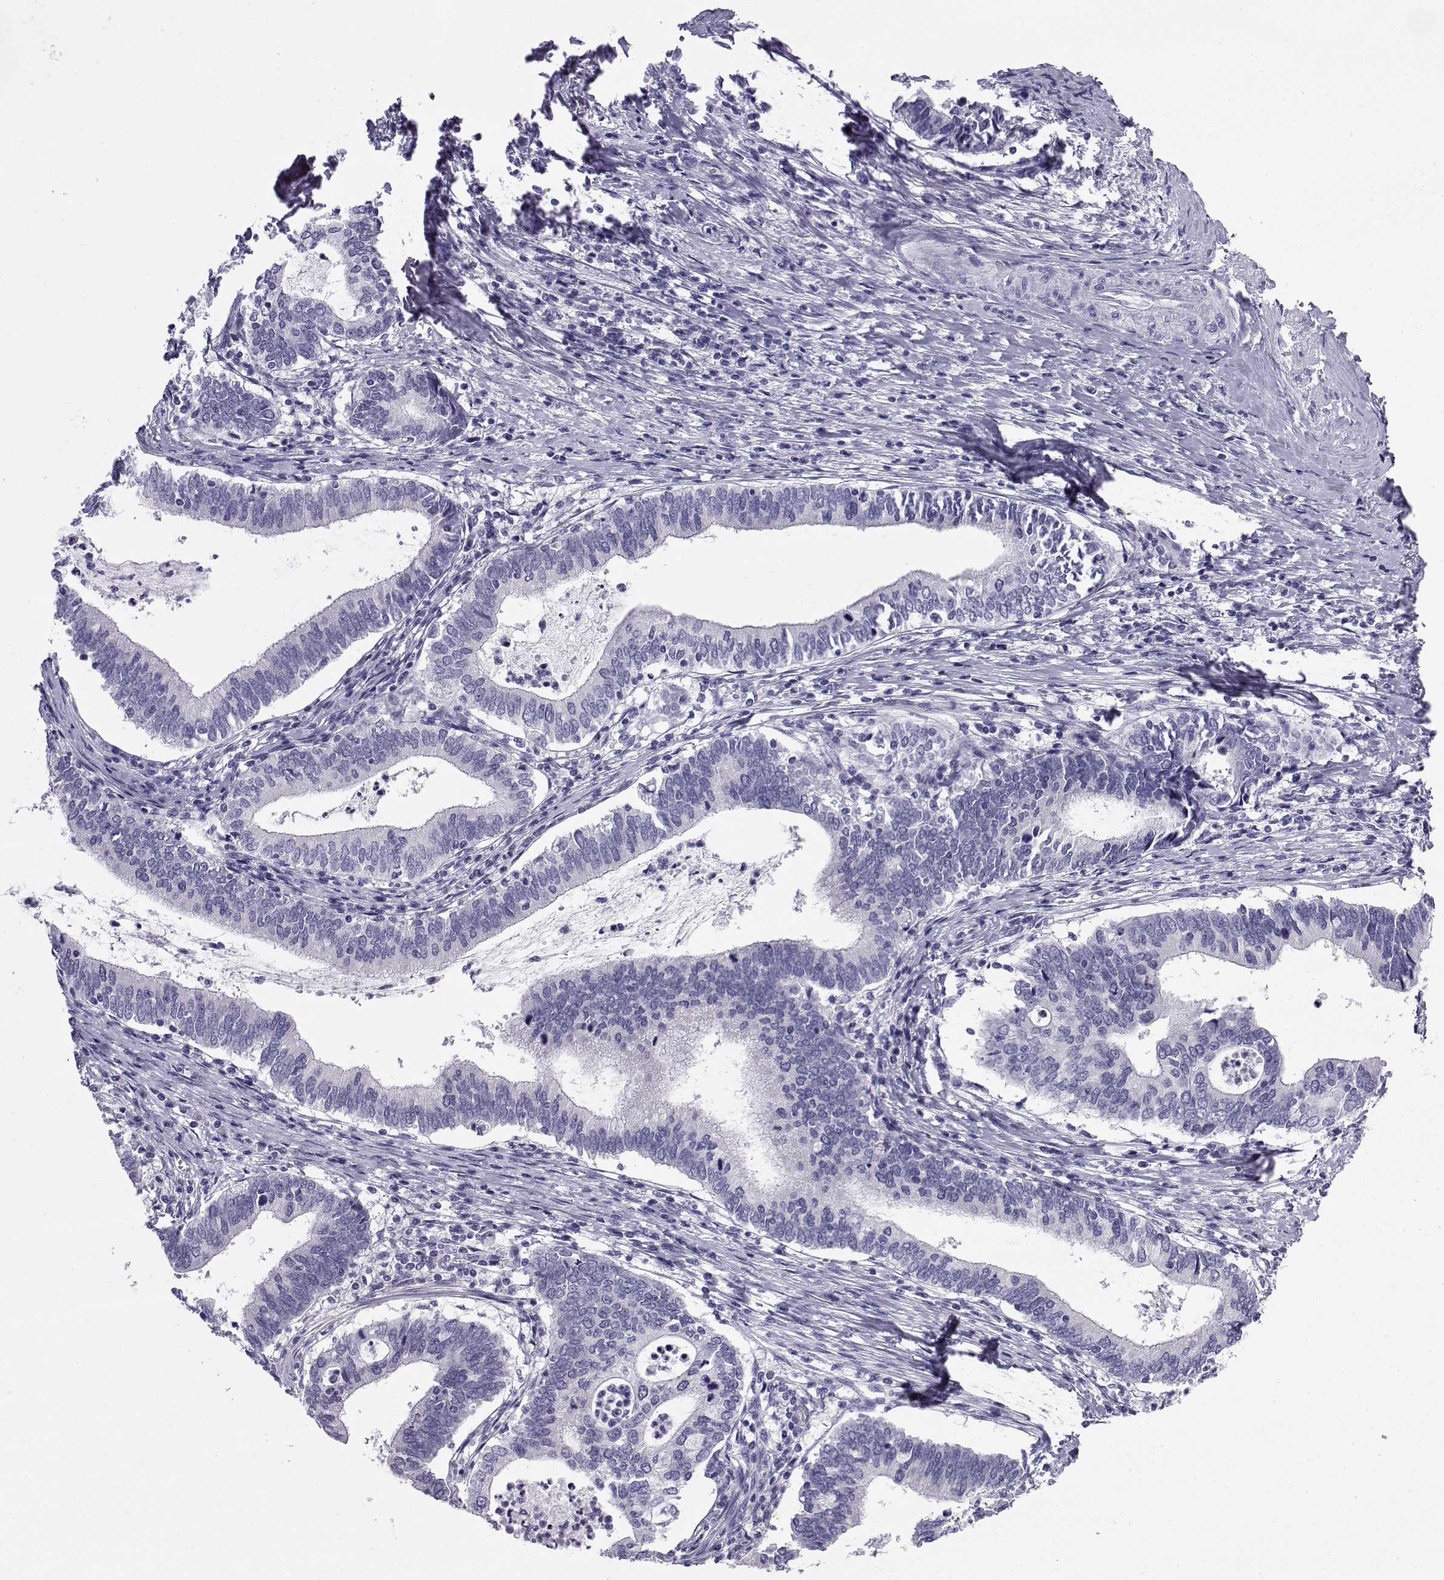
{"staining": {"intensity": "negative", "quantity": "none", "location": "none"}, "tissue": "cervical cancer", "cell_type": "Tumor cells", "image_type": "cancer", "snomed": [{"axis": "morphology", "description": "Adenocarcinoma, NOS"}, {"axis": "topography", "description": "Cervix"}], "caption": "This is an immunohistochemistry (IHC) micrograph of cervical cancer (adenocarcinoma). There is no staining in tumor cells.", "gene": "RNASE12", "patient": {"sex": "female", "age": 42}}